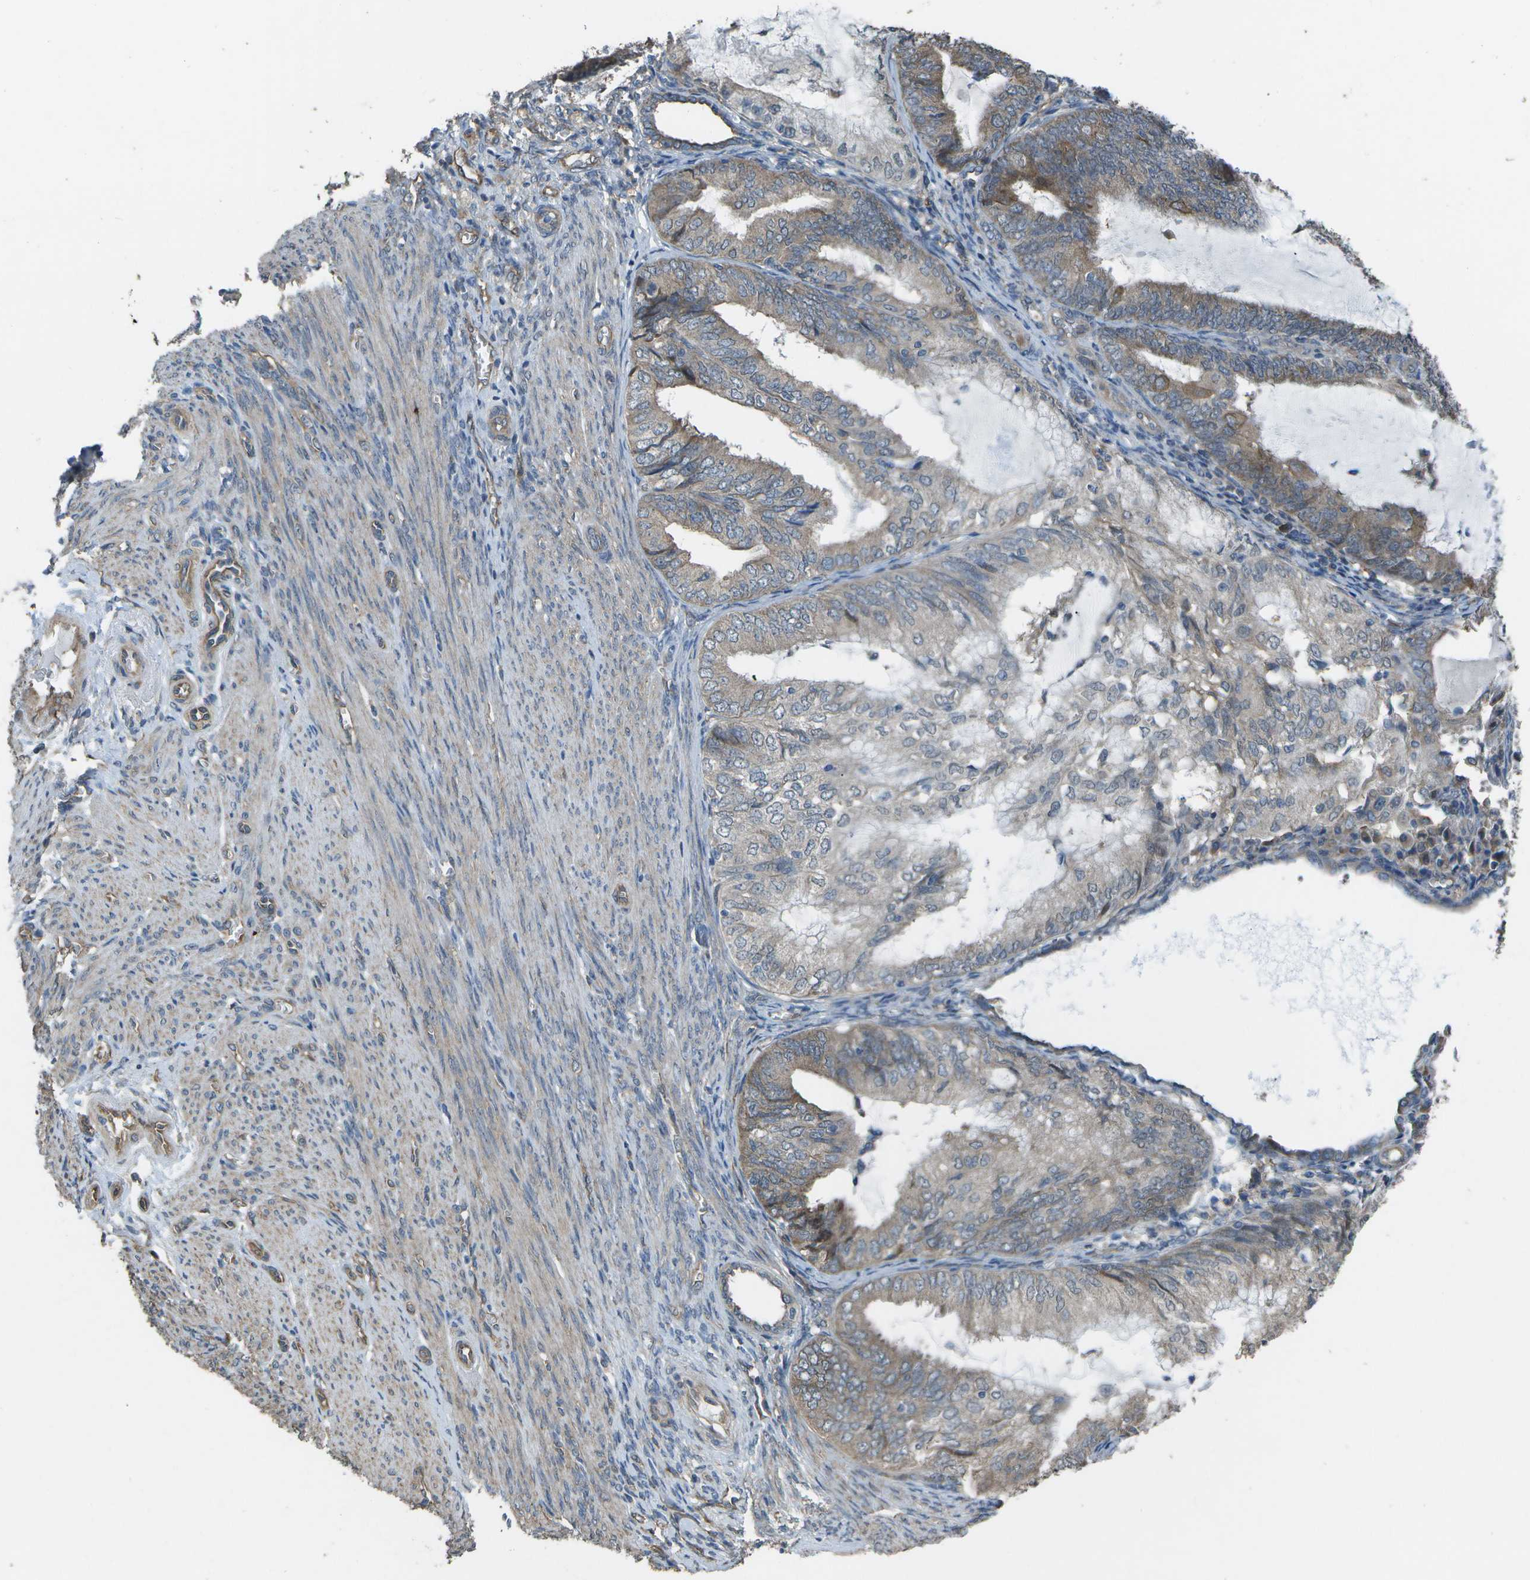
{"staining": {"intensity": "weak", "quantity": "25%-75%", "location": "cytoplasmic/membranous"}, "tissue": "endometrial cancer", "cell_type": "Tumor cells", "image_type": "cancer", "snomed": [{"axis": "morphology", "description": "Adenocarcinoma, NOS"}, {"axis": "topography", "description": "Endometrium"}], "caption": "A high-resolution histopathology image shows immunohistochemistry staining of endometrial cancer (adenocarcinoma), which reveals weak cytoplasmic/membranous positivity in about 25%-75% of tumor cells.", "gene": "CLNS1A", "patient": {"sex": "female", "age": 81}}